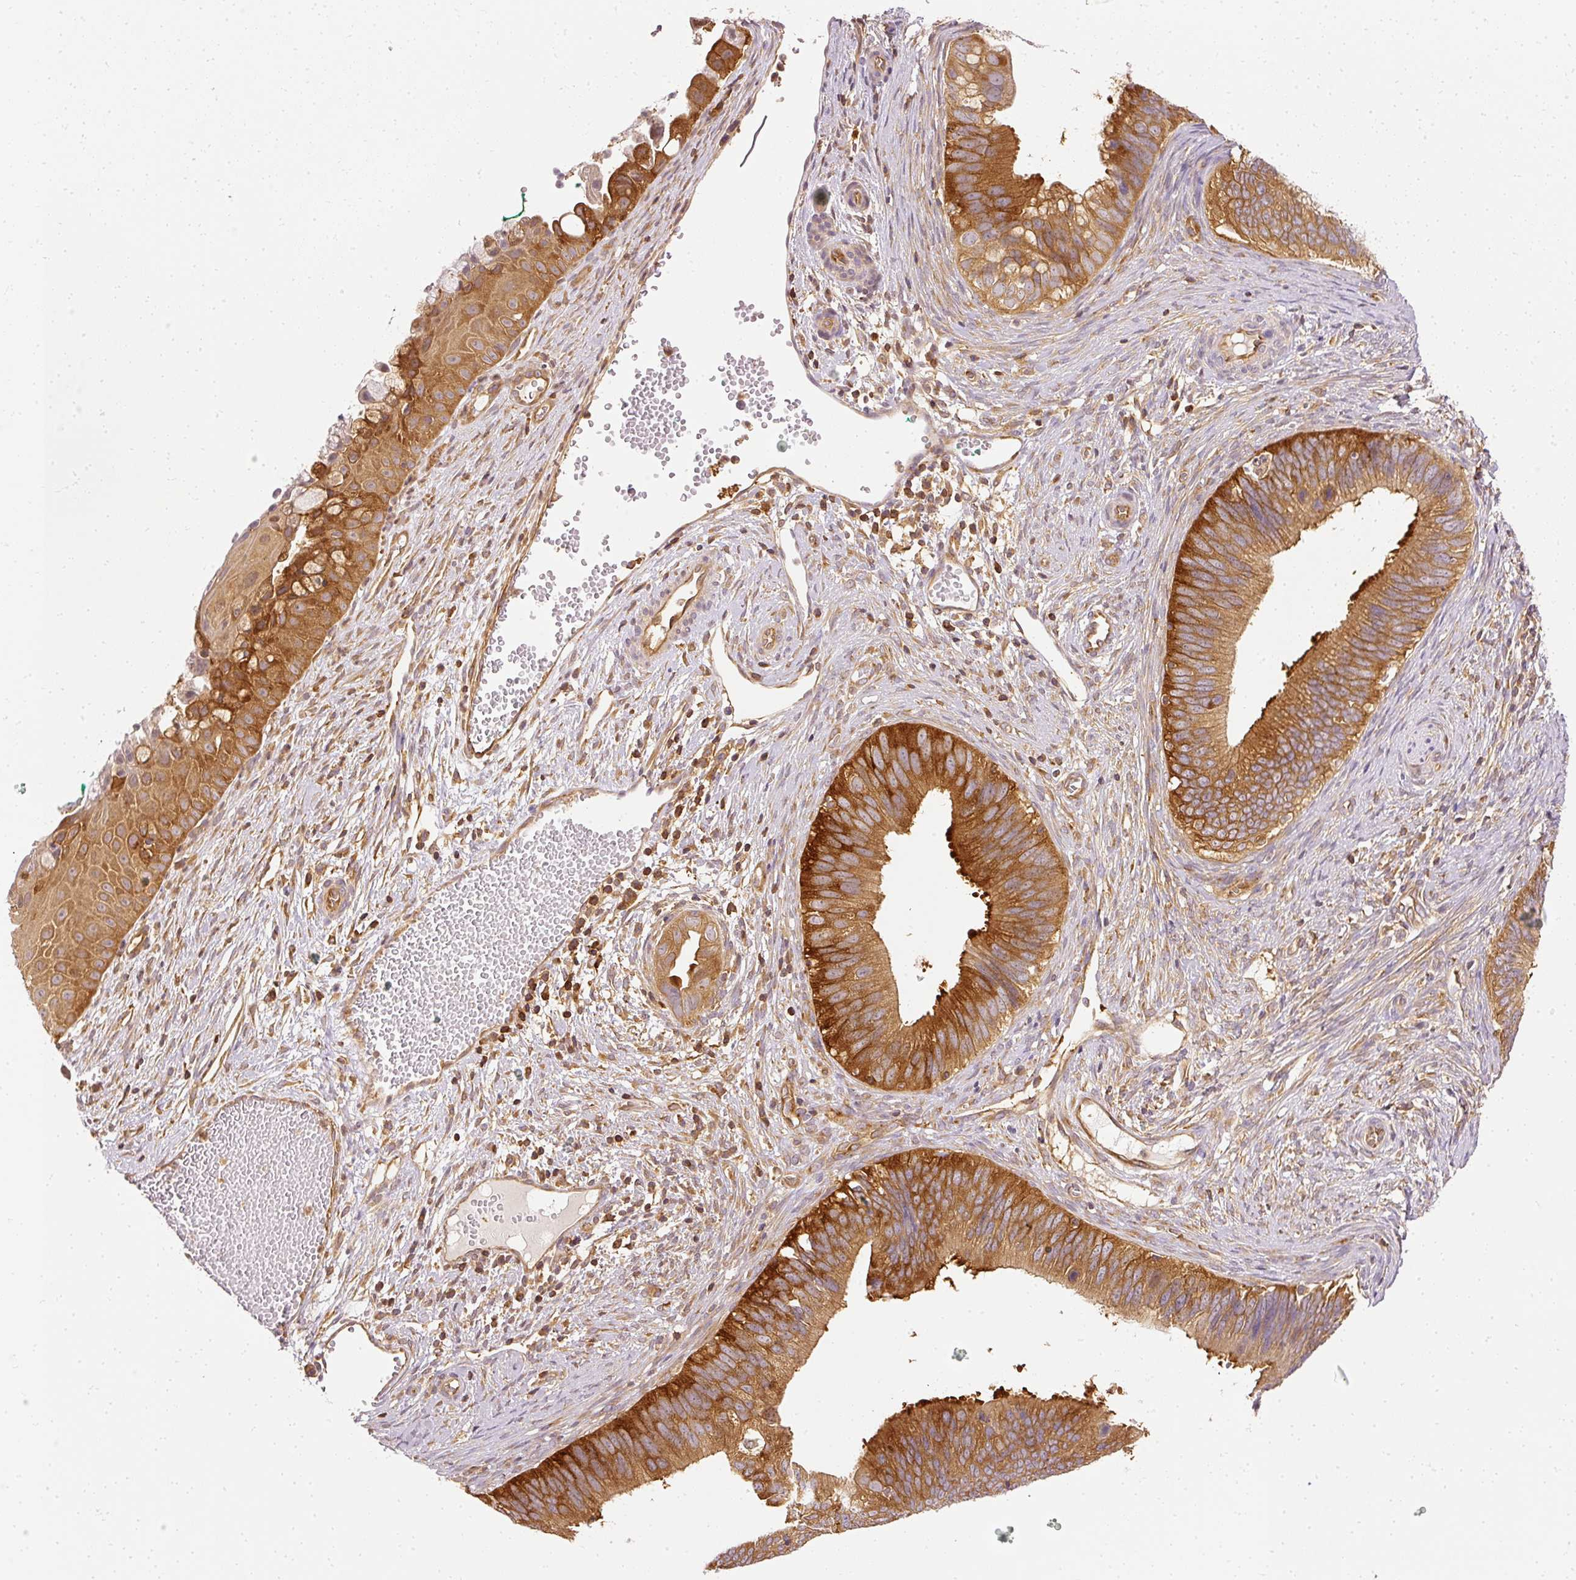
{"staining": {"intensity": "strong", "quantity": ">75%", "location": "cytoplasmic/membranous"}, "tissue": "cervical cancer", "cell_type": "Tumor cells", "image_type": "cancer", "snomed": [{"axis": "morphology", "description": "Adenocarcinoma, NOS"}, {"axis": "topography", "description": "Cervix"}], "caption": "A brown stain highlights strong cytoplasmic/membranous staining of a protein in cervical adenocarcinoma tumor cells.", "gene": "ARMH3", "patient": {"sex": "female", "age": 42}}